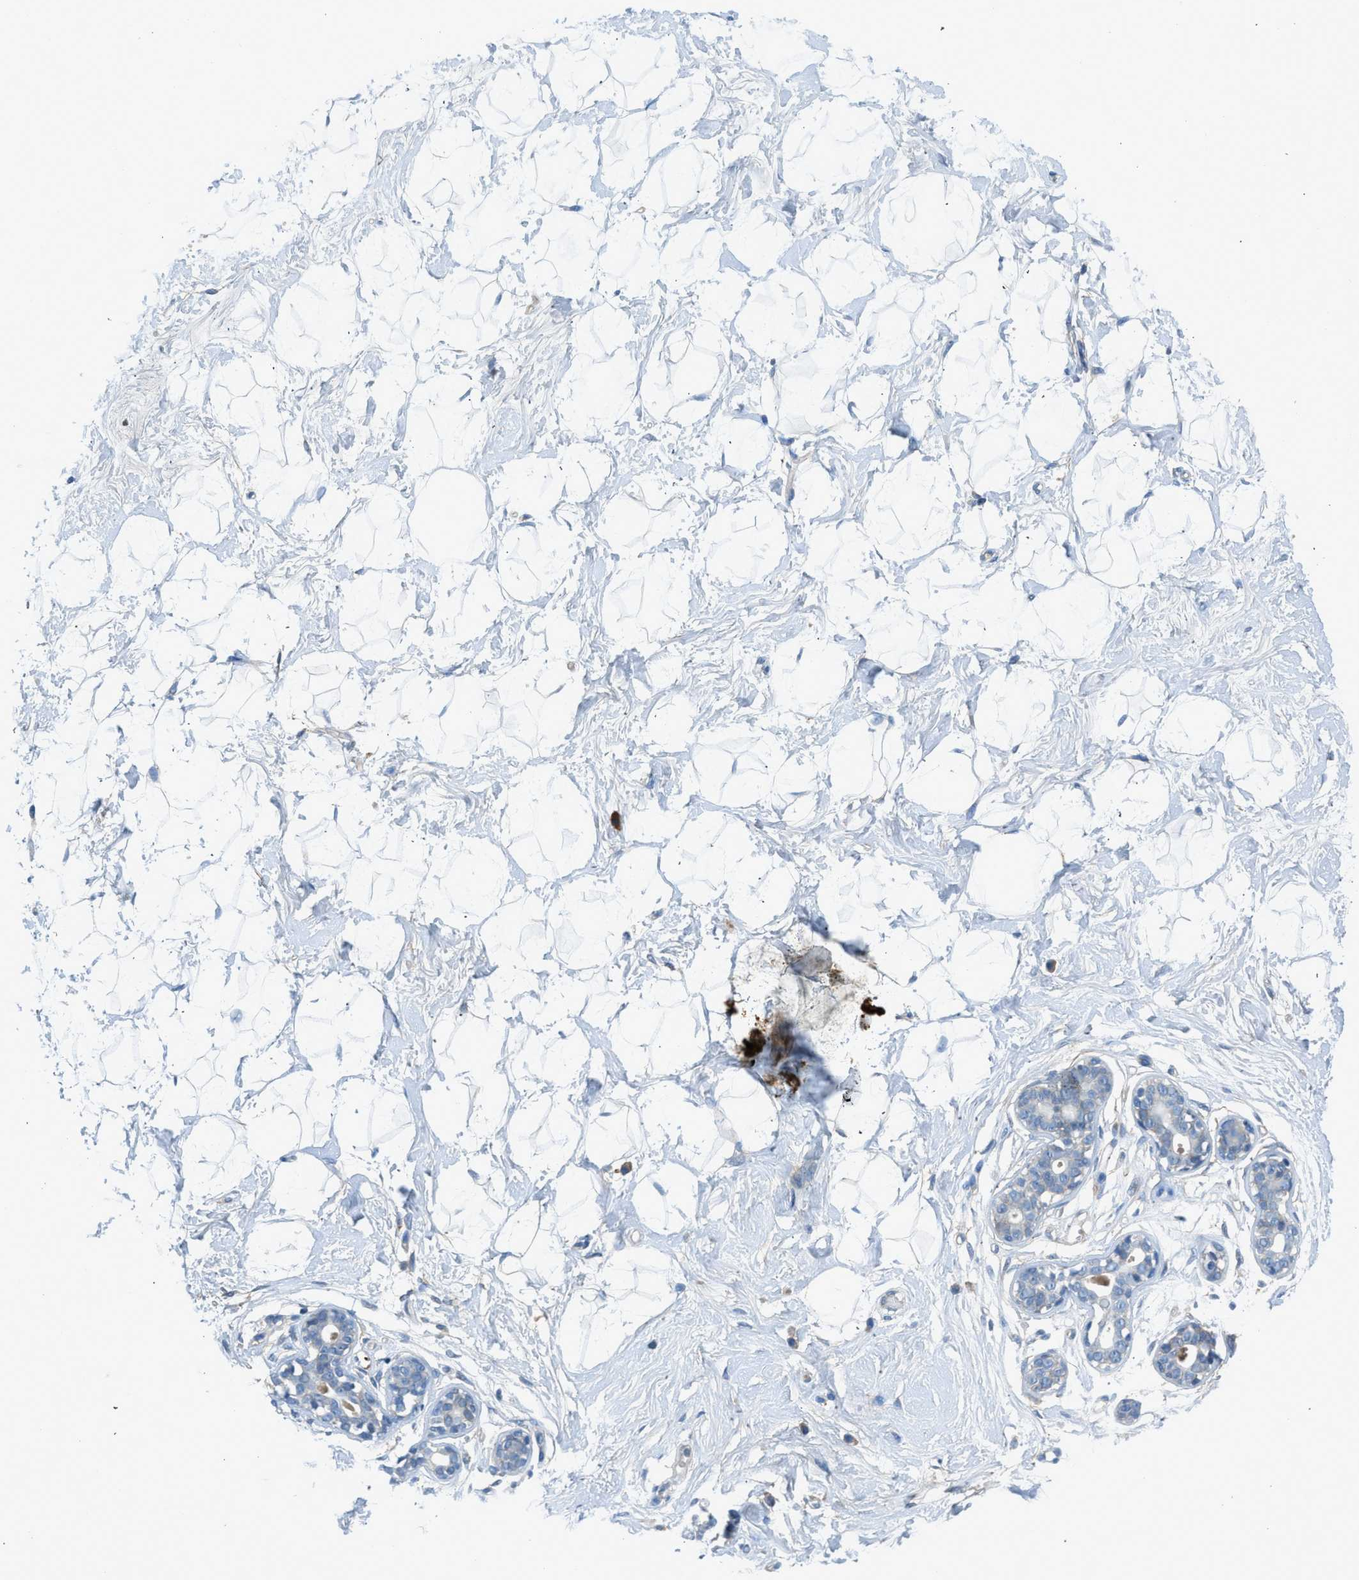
{"staining": {"intensity": "negative", "quantity": "none", "location": "none"}, "tissue": "breast", "cell_type": "Adipocytes", "image_type": "normal", "snomed": [{"axis": "morphology", "description": "Normal tissue, NOS"}, {"axis": "topography", "description": "Breast"}], "caption": "Breast stained for a protein using immunohistochemistry exhibits no expression adipocytes.", "gene": "BMP1", "patient": {"sex": "female", "age": 23}}